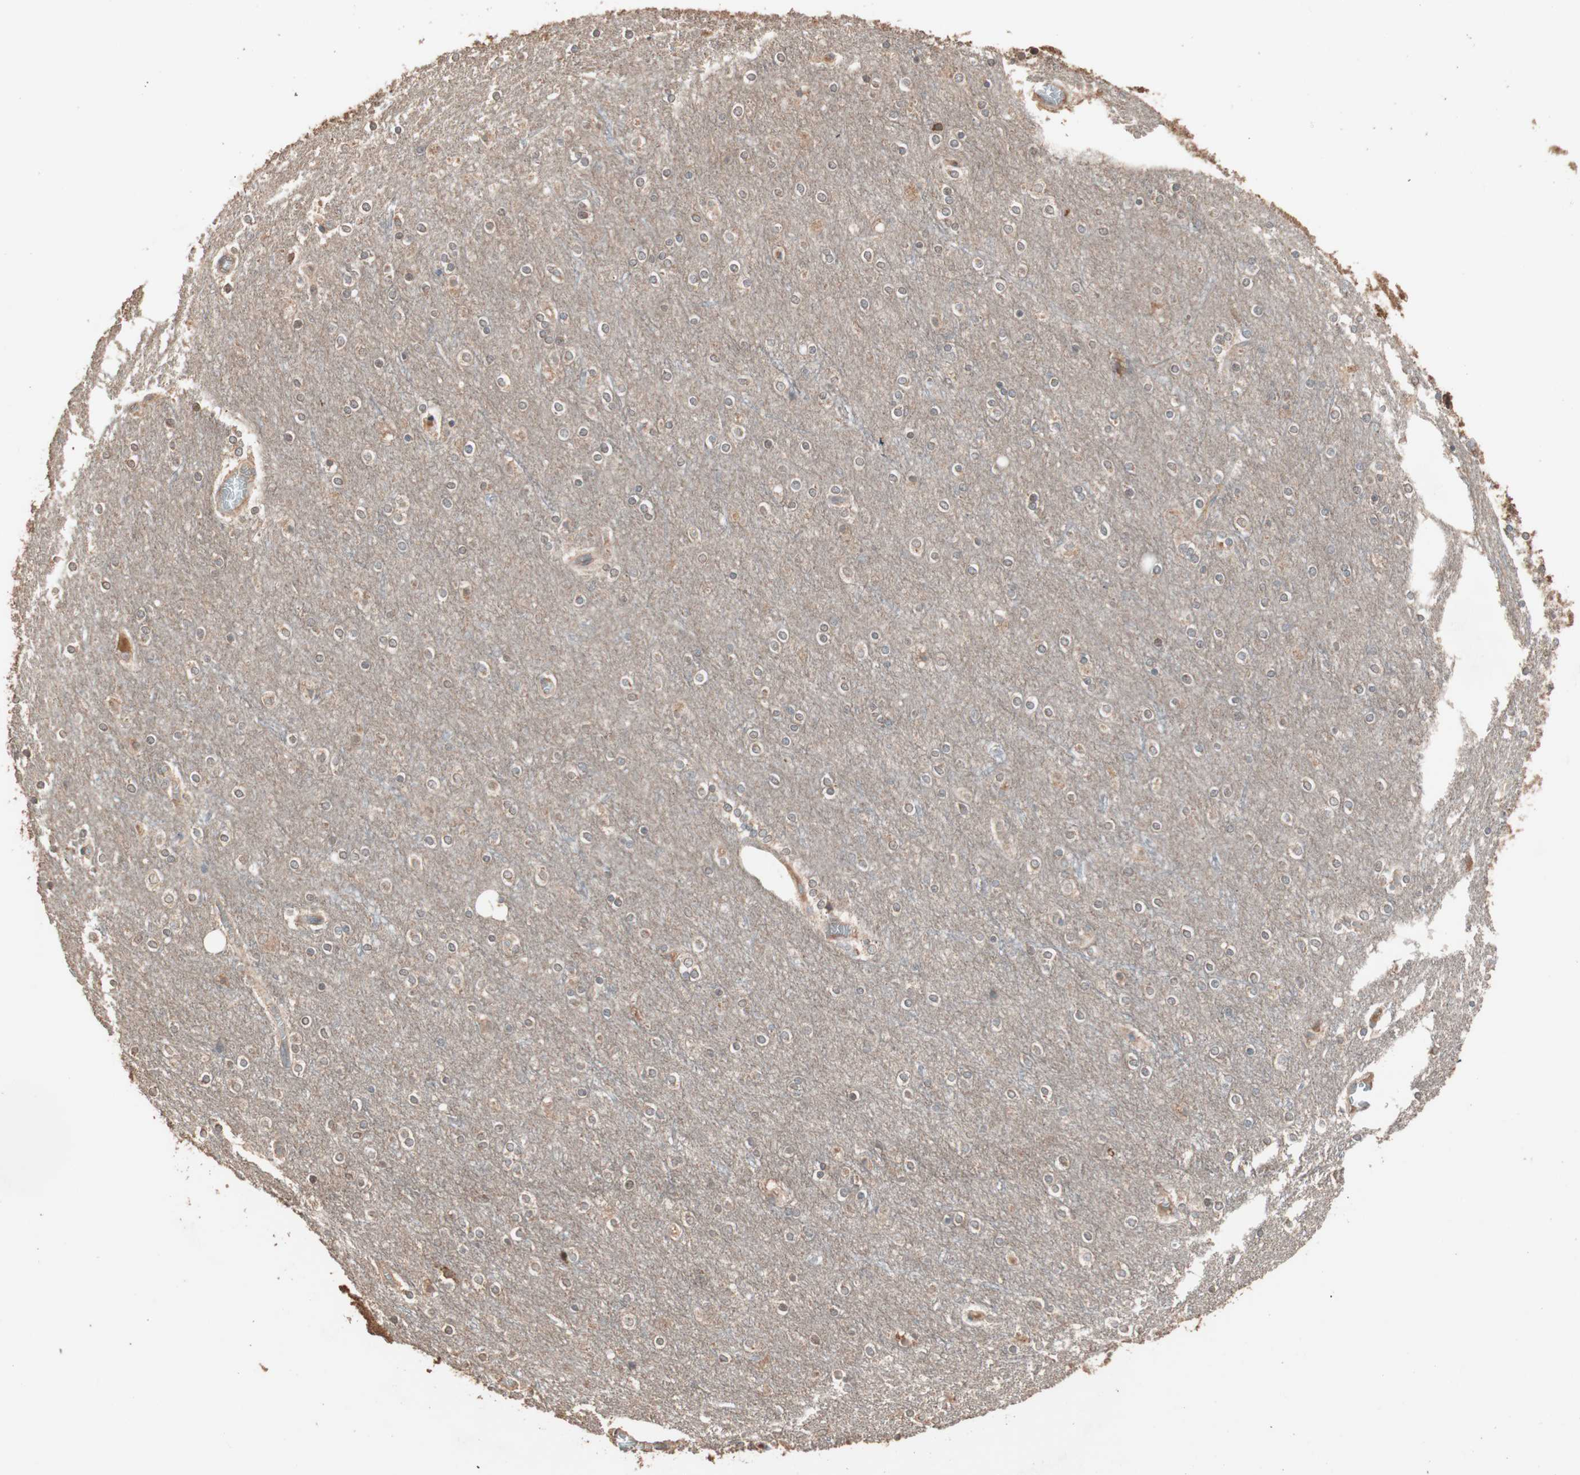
{"staining": {"intensity": "weak", "quantity": ">75%", "location": "cytoplasmic/membranous"}, "tissue": "cerebral cortex", "cell_type": "Endothelial cells", "image_type": "normal", "snomed": [{"axis": "morphology", "description": "Normal tissue, NOS"}, {"axis": "topography", "description": "Cerebral cortex"}], "caption": "This photomicrograph shows benign cerebral cortex stained with IHC to label a protein in brown. The cytoplasmic/membranous of endothelial cells show weak positivity for the protein. Nuclei are counter-stained blue.", "gene": "USP20", "patient": {"sex": "female", "age": 54}}